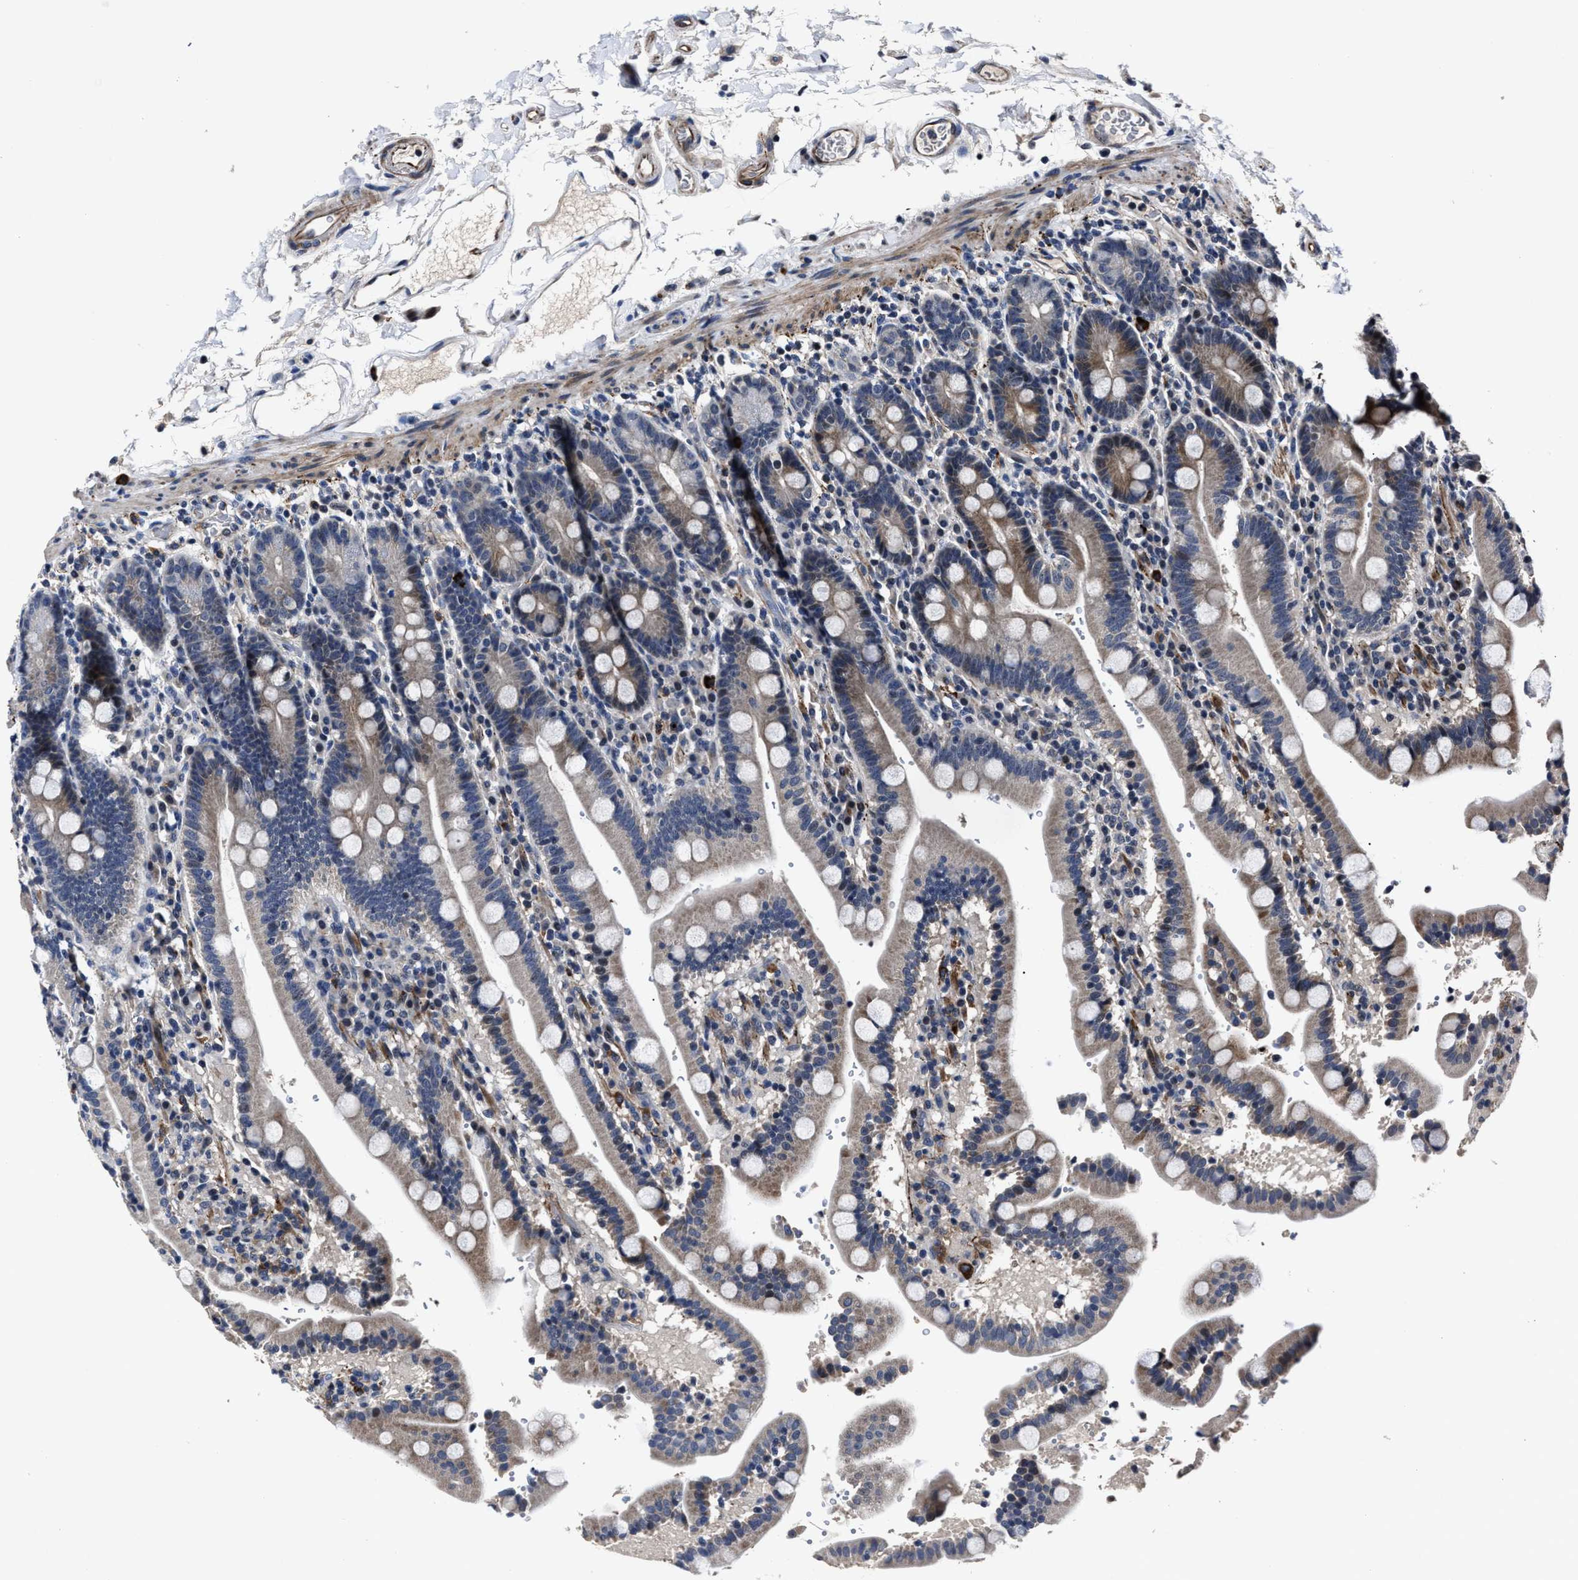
{"staining": {"intensity": "moderate", "quantity": "<25%", "location": "cytoplasmic/membranous"}, "tissue": "duodenum", "cell_type": "Glandular cells", "image_type": "normal", "snomed": [{"axis": "morphology", "description": "Normal tissue, NOS"}, {"axis": "topography", "description": "Small intestine, NOS"}], "caption": "Immunohistochemistry photomicrograph of unremarkable human duodenum stained for a protein (brown), which shows low levels of moderate cytoplasmic/membranous positivity in about <25% of glandular cells.", "gene": "RSBN1L", "patient": {"sex": "female", "age": 71}}